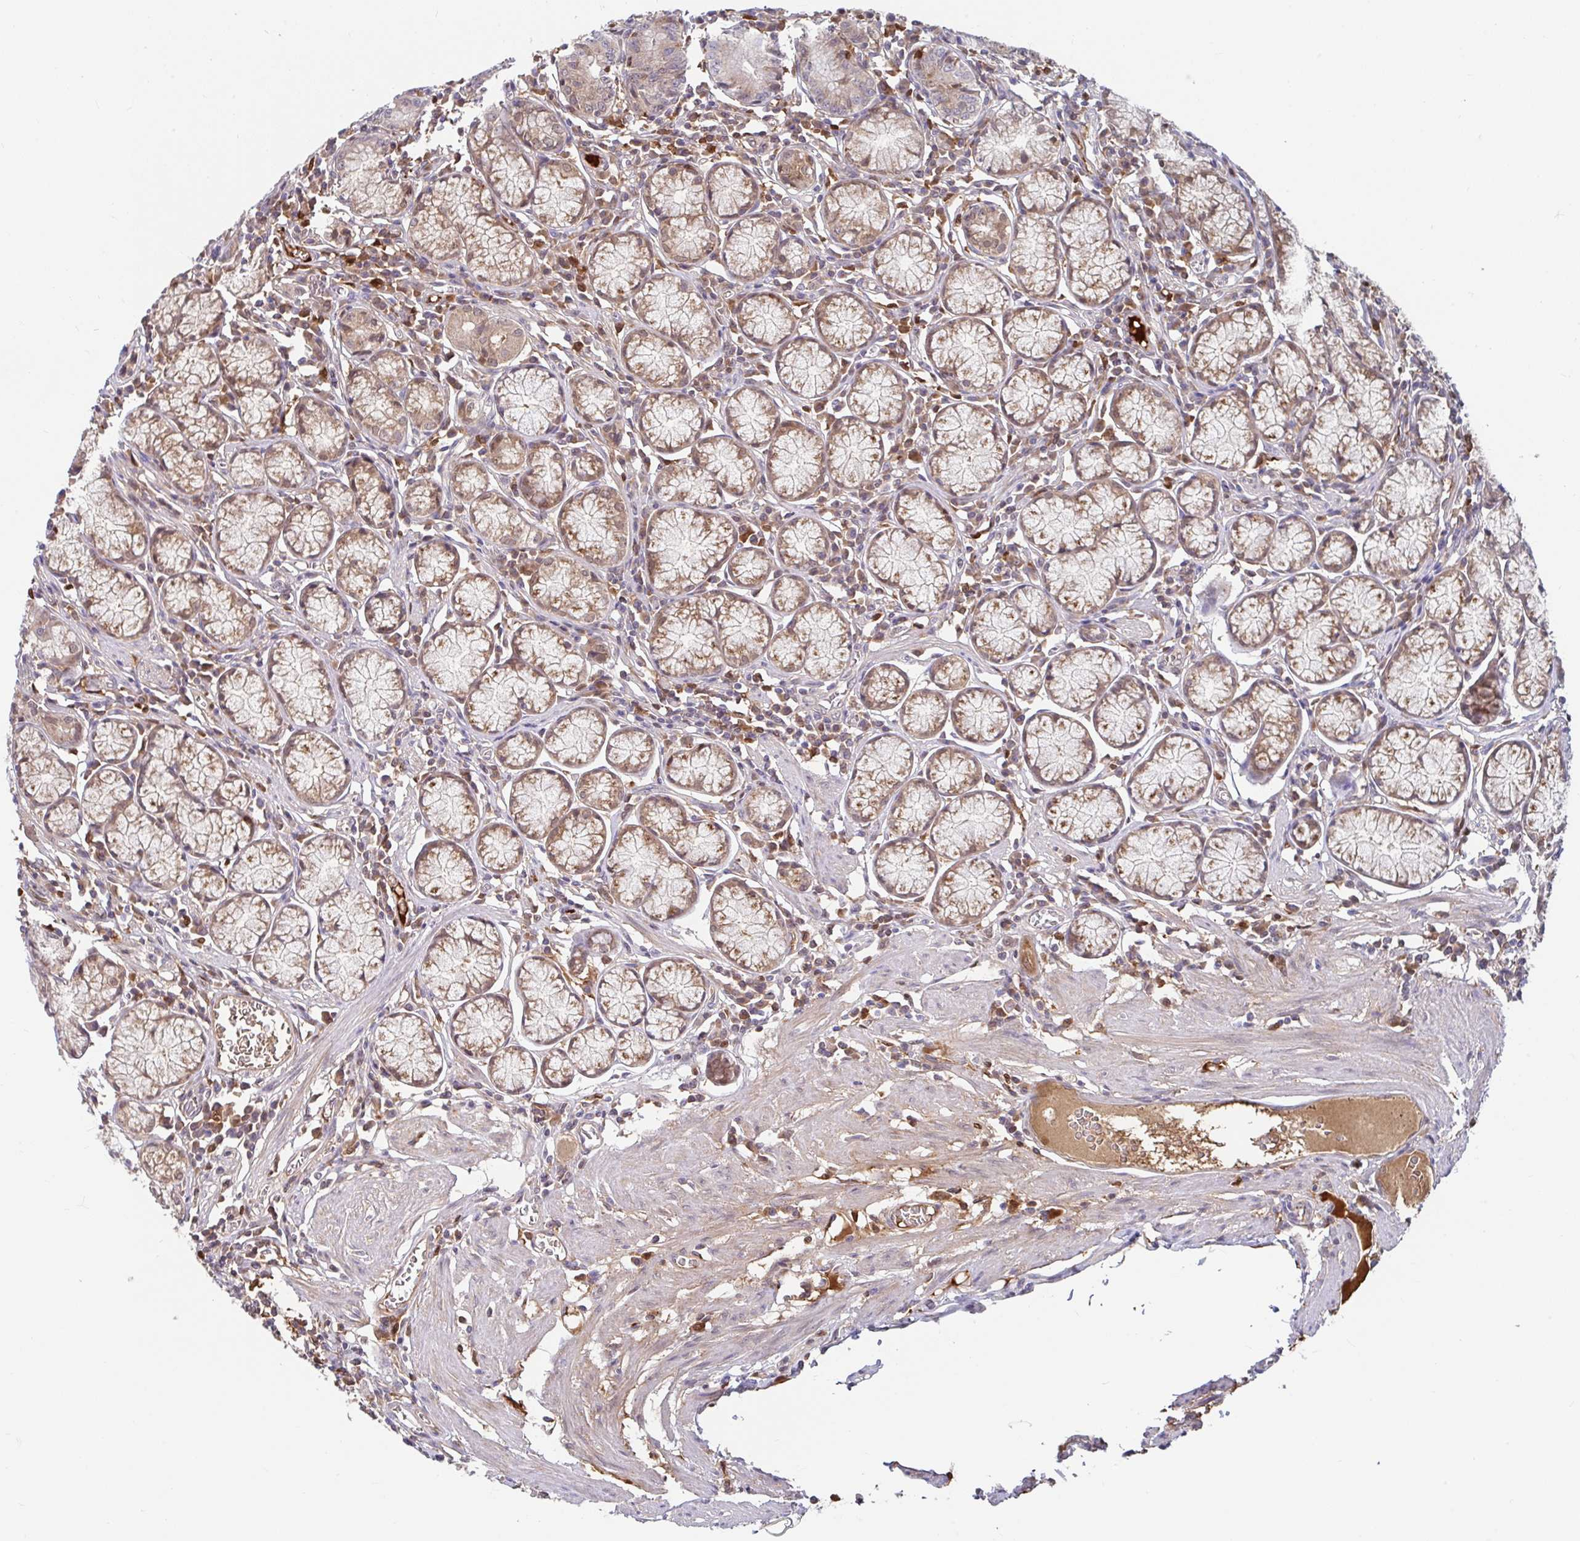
{"staining": {"intensity": "weak", "quantity": ">75%", "location": "cytoplasmic/membranous,nuclear"}, "tissue": "stomach", "cell_type": "Glandular cells", "image_type": "normal", "snomed": [{"axis": "morphology", "description": "Normal tissue, NOS"}, {"axis": "topography", "description": "Stomach"}], "caption": "Stomach stained with a brown dye reveals weak cytoplasmic/membranous,nuclear positive staining in about >75% of glandular cells.", "gene": "BLVRA", "patient": {"sex": "male", "age": 55}}